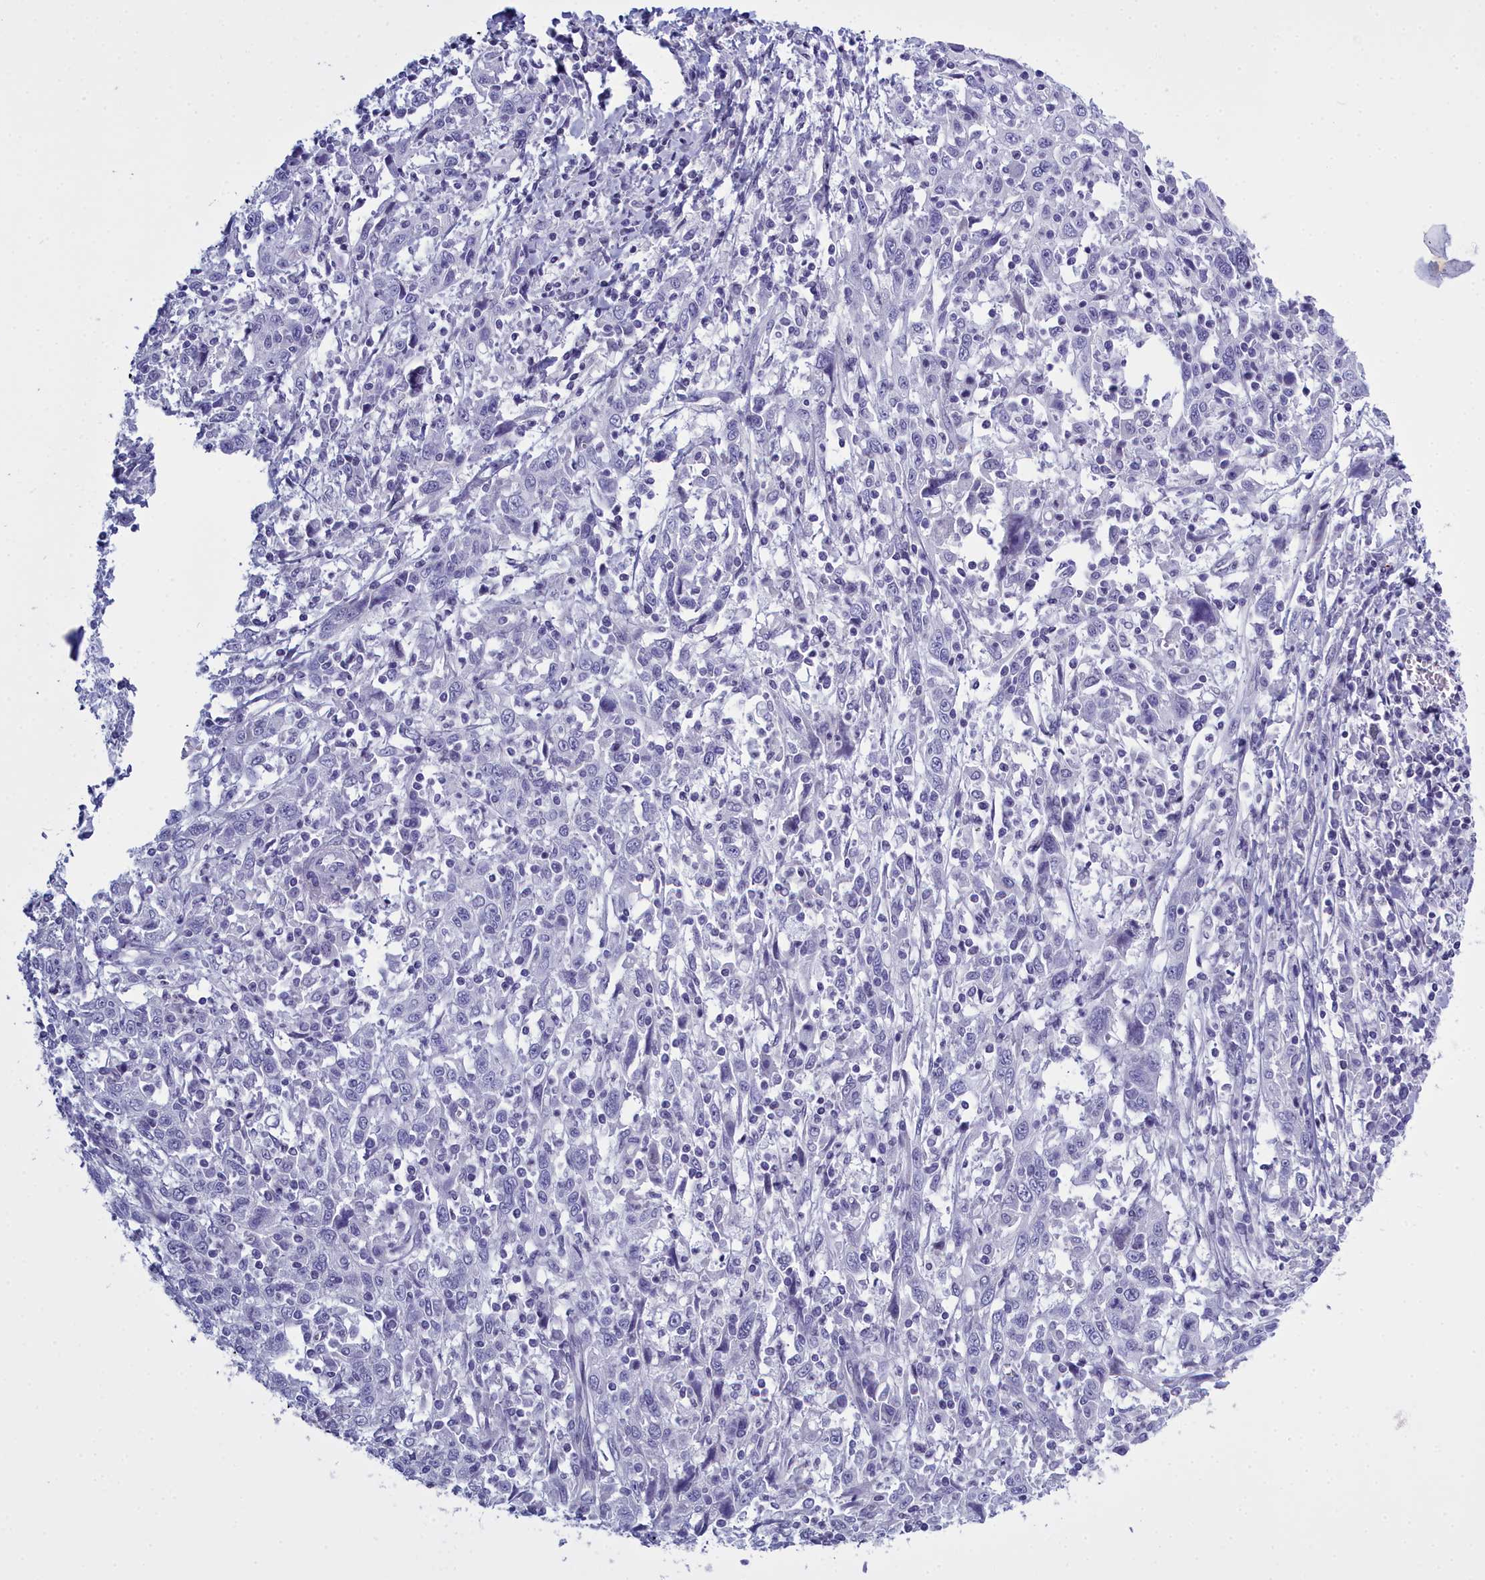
{"staining": {"intensity": "negative", "quantity": "none", "location": "none"}, "tissue": "cervical cancer", "cell_type": "Tumor cells", "image_type": "cancer", "snomed": [{"axis": "morphology", "description": "Squamous cell carcinoma, NOS"}, {"axis": "topography", "description": "Cervix"}], "caption": "Immunohistochemistry histopathology image of neoplastic tissue: human cervical squamous cell carcinoma stained with DAB (3,3'-diaminobenzidine) shows no significant protein expression in tumor cells. (Stains: DAB immunohistochemistry with hematoxylin counter stain, Microscopy: brightfield microscopy at high magnification).", "gene": "MAP6", "patient": {"sex": "female", "age": 46}}